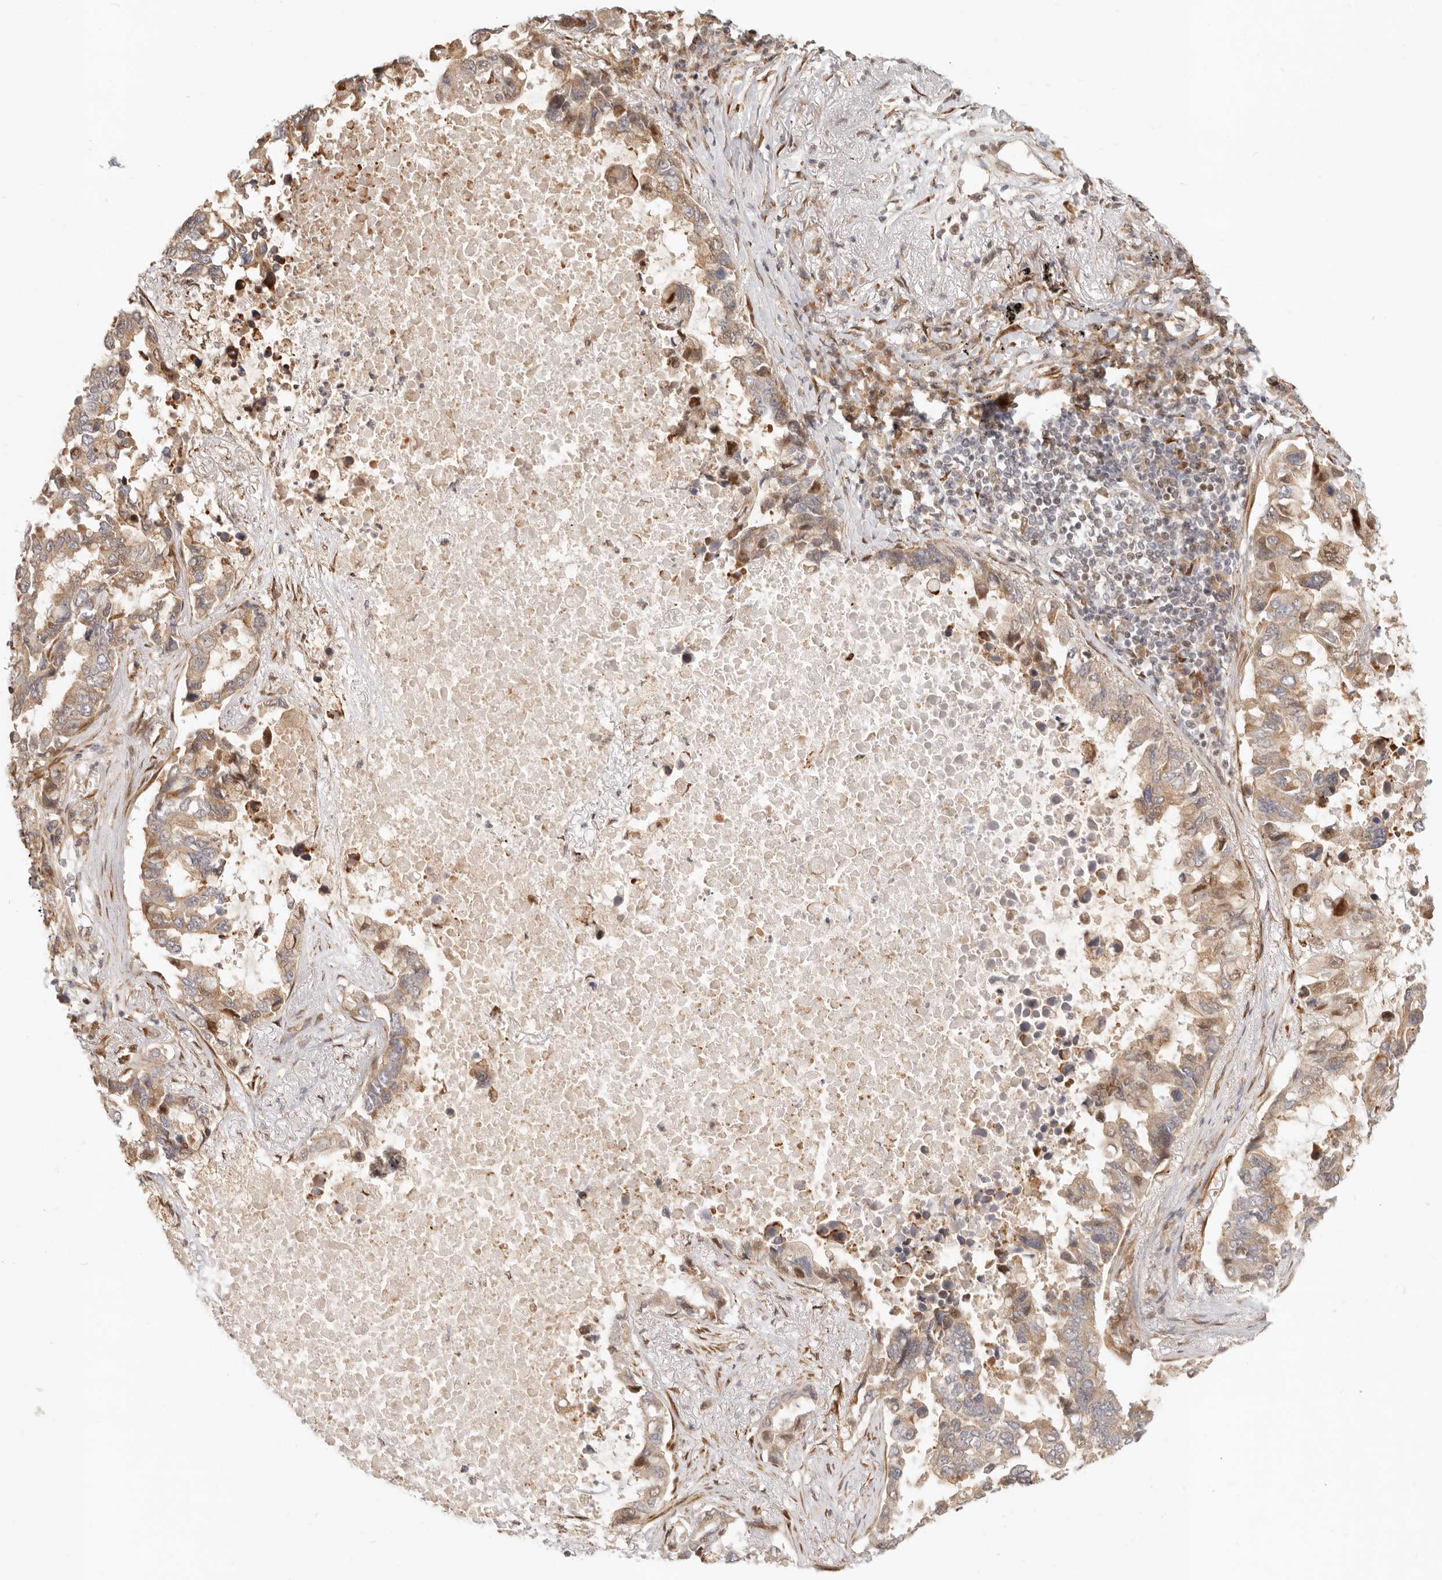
{"staining": {"intensity": "moderate", "quantity": ">75%", "location": "cytoplasmic/membranous"}, "tissue": "lung cancer", "cell_type": "Tumor cells", "image_type": "cancer", "snomed": [{"axis": "morphology", "description": "Adenocarcinoma, NOS"}, {"axis": "topography", "description": "Lung"}], "caption": "Protein expression analysis of adenocarcinoma (lung) displays moderate cytoplasmic/membranous staining in approximately >75% of tumor cells.", "gene": "TUFT1", "patient": {"sex": "male", "age": 64}}